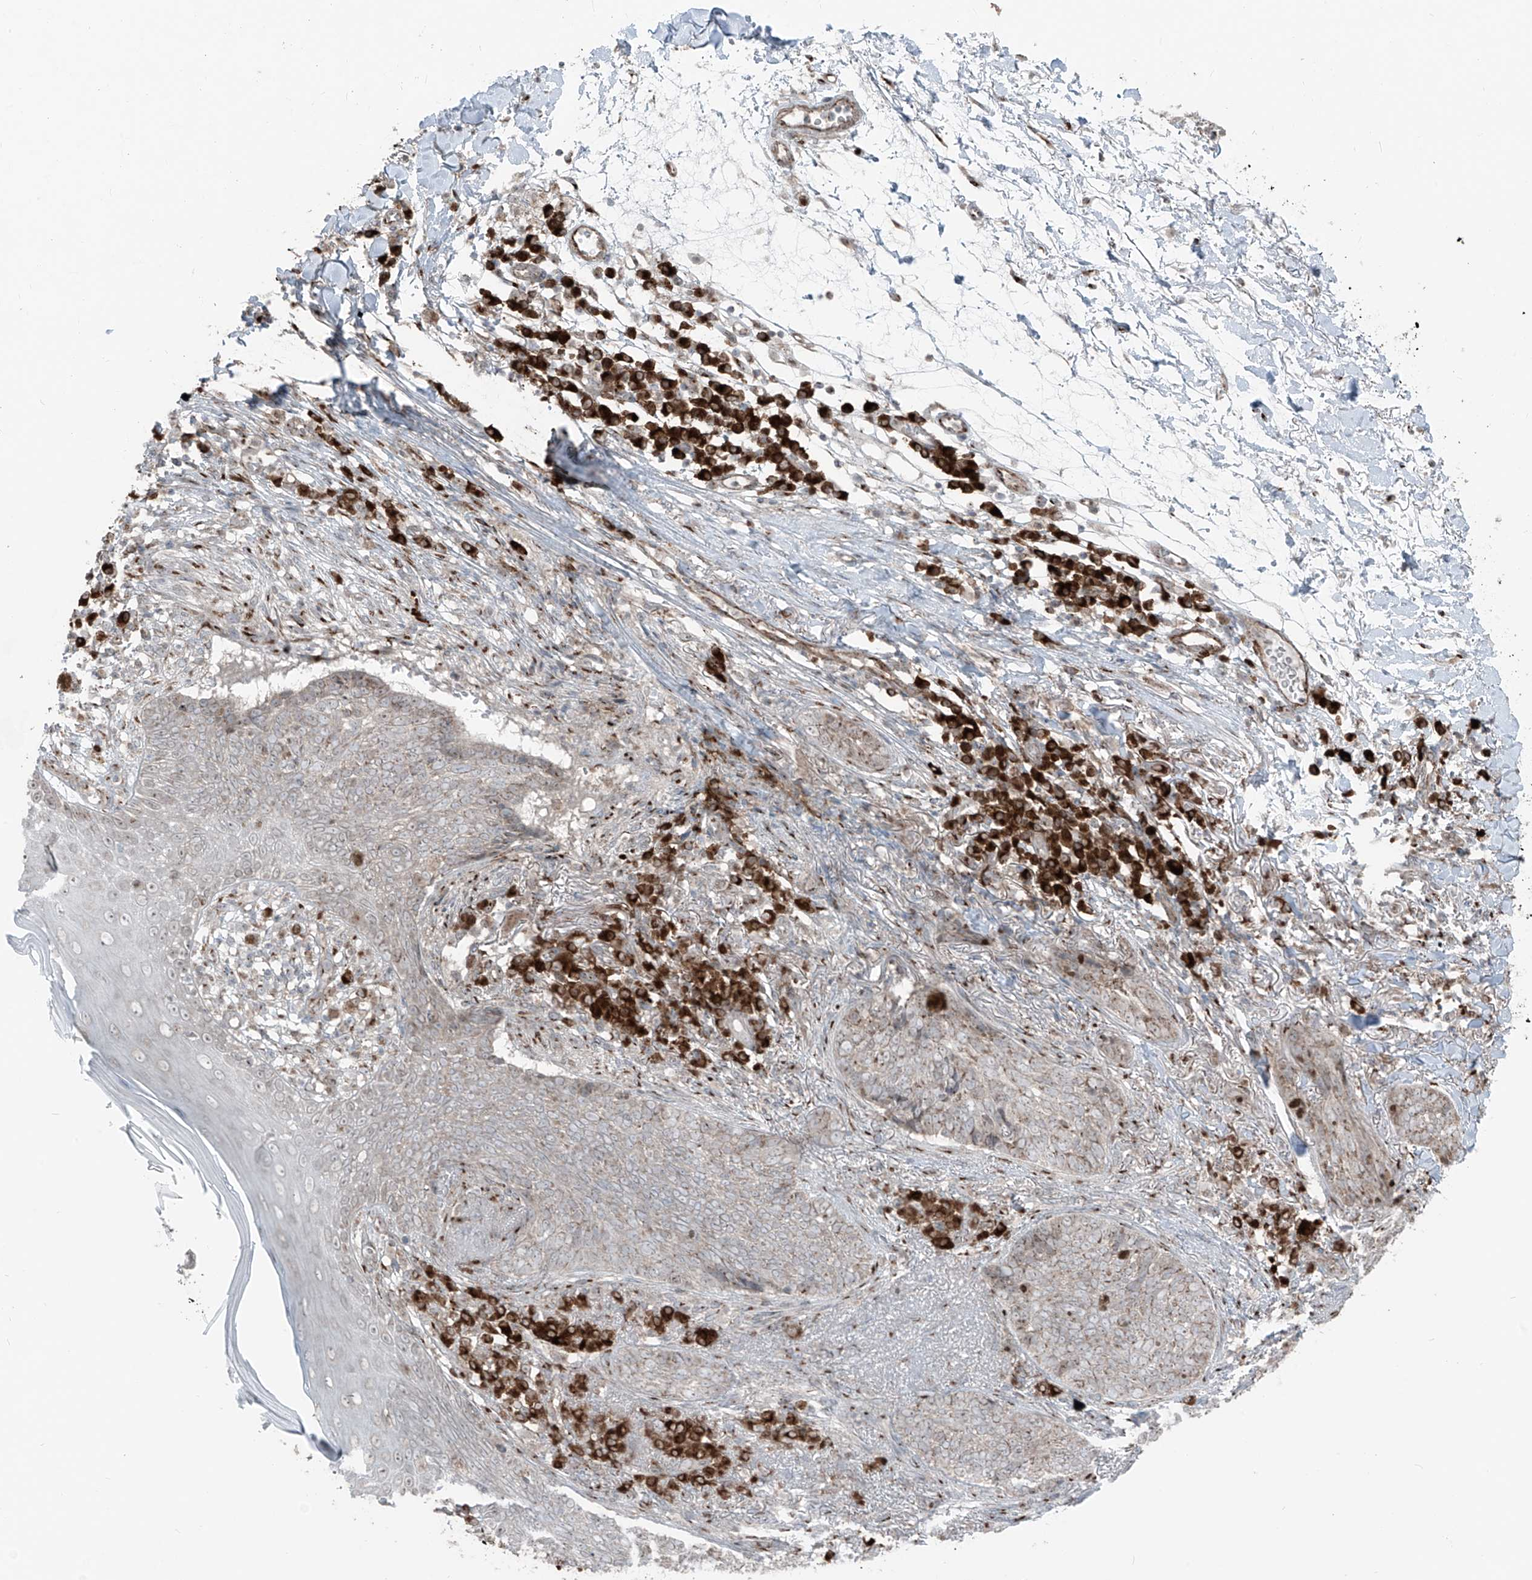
{"staining": {"intensity": "weak", "quantity": ">75%", "location": "cytoplasmic/membranous"}, "tissue": "skin cancer", "cell_type": "Tumor cells", "image_type": "cancer", "snomed": [{"axis": "morphology", "description": "Basal cell carcinoma"}, {"axis": "topography", "description": "Skin"}], "caption": "Immunohistochemistry (IHC) (DAB) staining of skin basal cell carcinoma exhibits weak cytoplasmic/membranous protein positivity in approximately >75% of tumor cells.", "gene": "ERLEC1", "patient": {"sex": "male", "age": 85}}